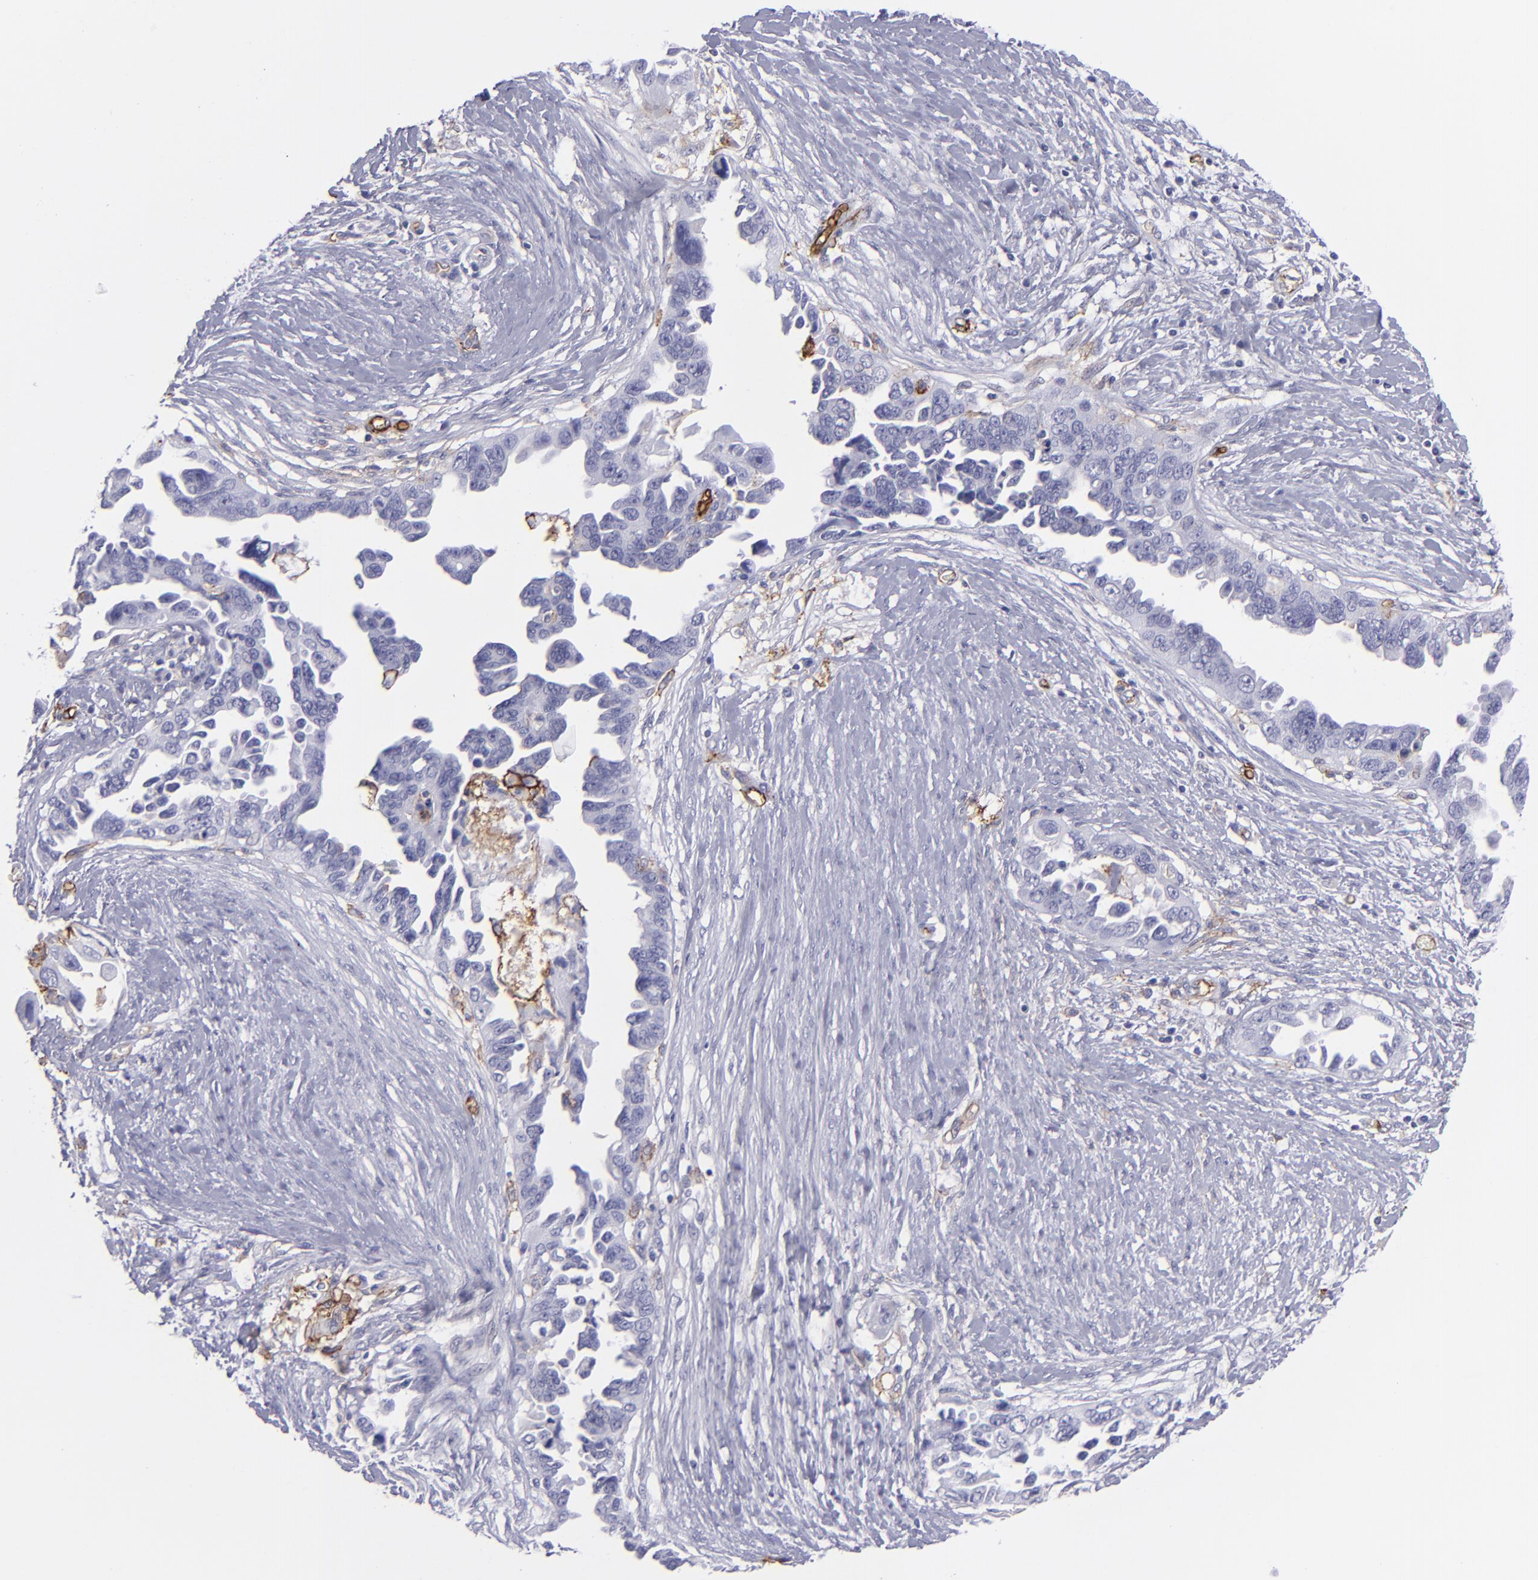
{"staining": {"intensity": "moderate", "quantity": "<25%", "location": "cytoplasmic/membranous"}, "tissue": "ovarian cancer", "cell_type": "Tumor cells", "image_type": "cancer", "snomed": [{"axis": "morphology", "description": "Cystadenocarcinoma, serous, NOS"}, {"axis": "topography", "description": "Ovary"}], "caption": "Immunohistochemistry (IHC) image of neoplastic tissue: human serous cystadenocarcinoma (ovarian) stained using immunohistochemistry demonstrates low levels of moderate protein expression localized specifically in the cytoplasmic/membranous of tumor cells, appearing as a cytoplasmic/membranous brown color.", "gene": "ACE", "patient": {"sex": "female", "age": 63}}